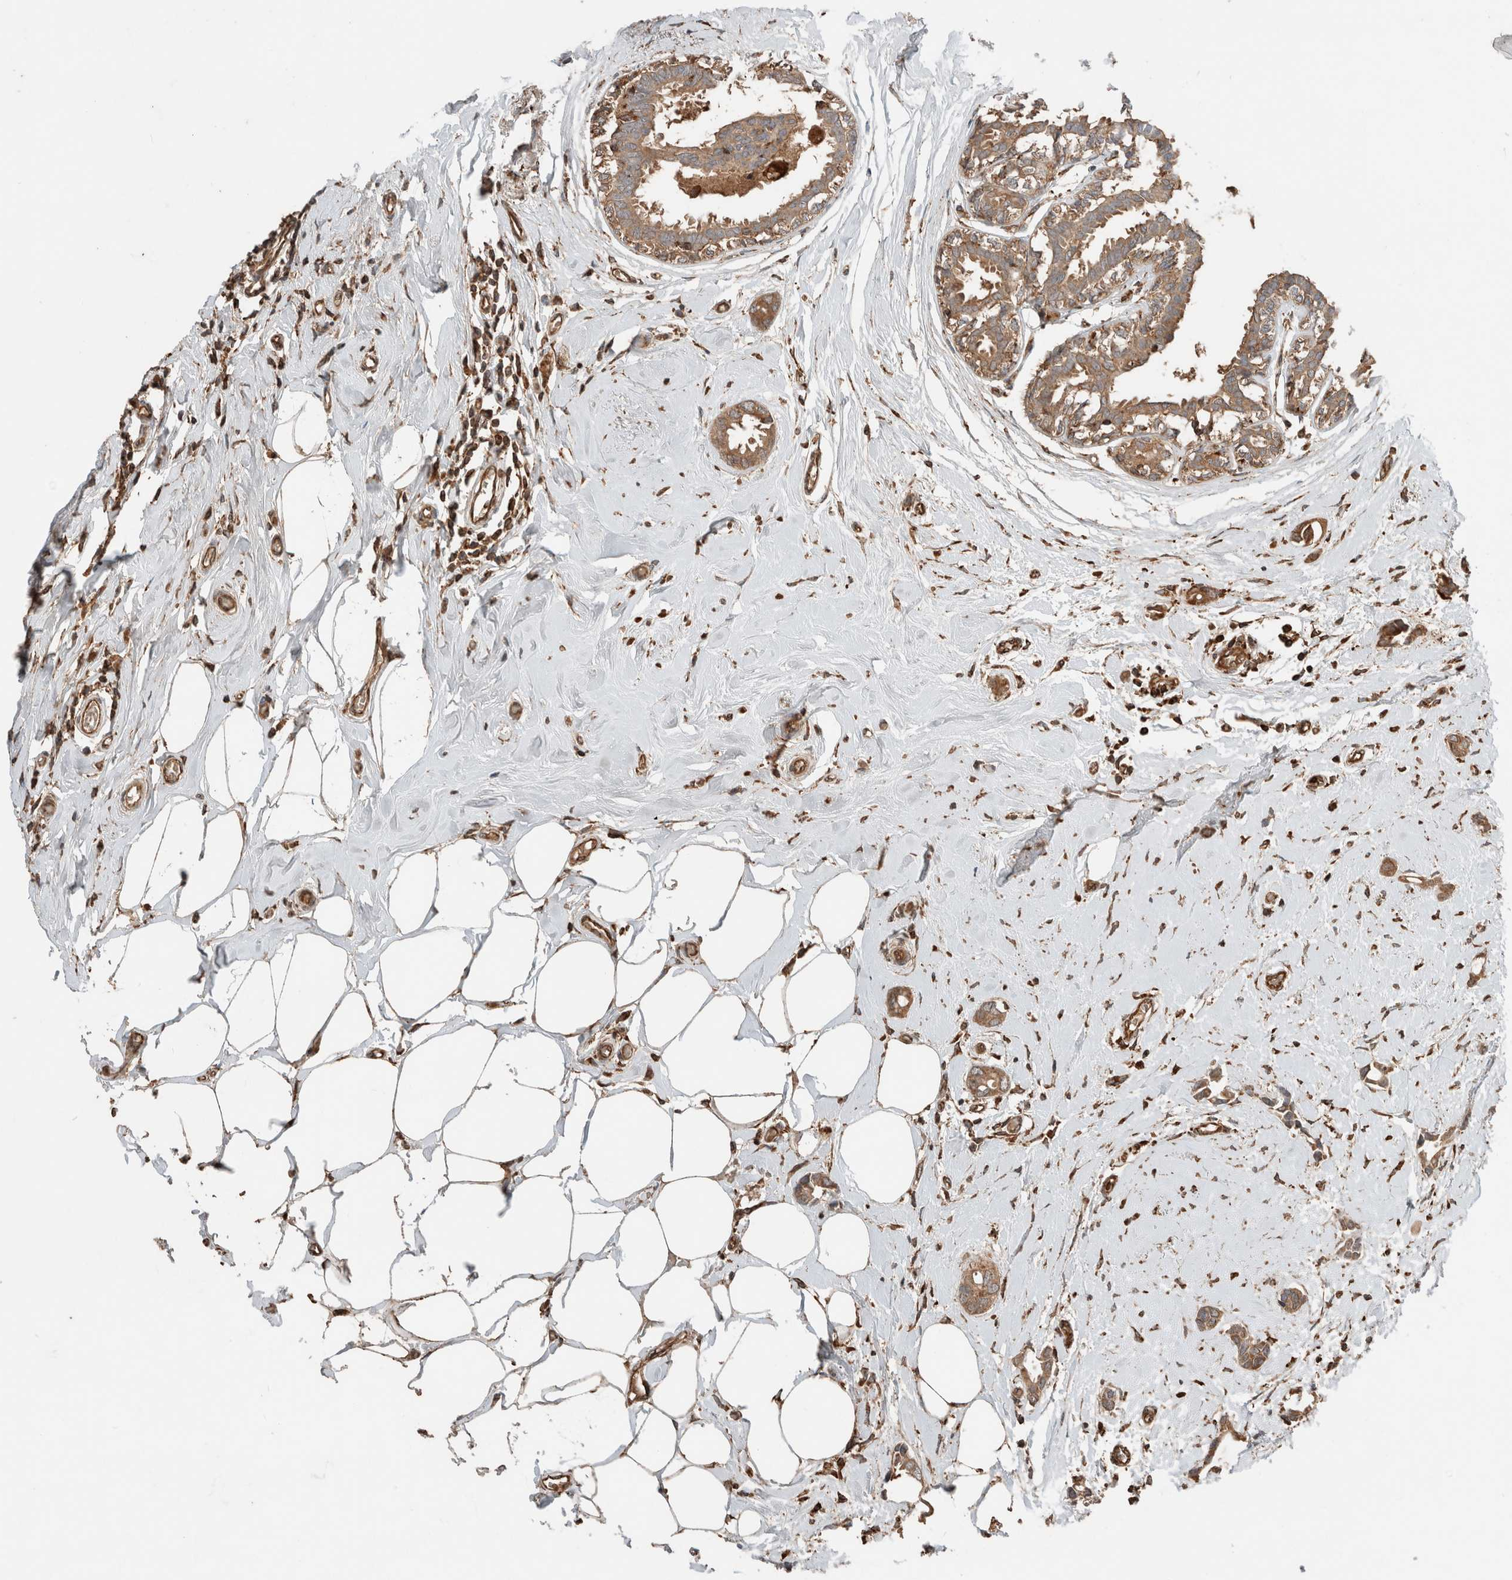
{"staining": {"intensity": "moderate", "quantity": ">75%", "location": "cytoplasmic/membranous"}, "tissue": "breast cancer", "cell_type": "Tumor cells", "image_type": "cancer", "snomed": [{"axis": "morphology", "description": "Duct carcinoma"}, {"axis": "topography", "description": "Breast"}], "caption": "Tumor cells display medium levels of moderate cytoplasmic/membranous staining in about >75% of cells in human breast invasive ductal carcinoma.", "gene": "ERAP2", "patient": {"sex": "female", "age": 55}}